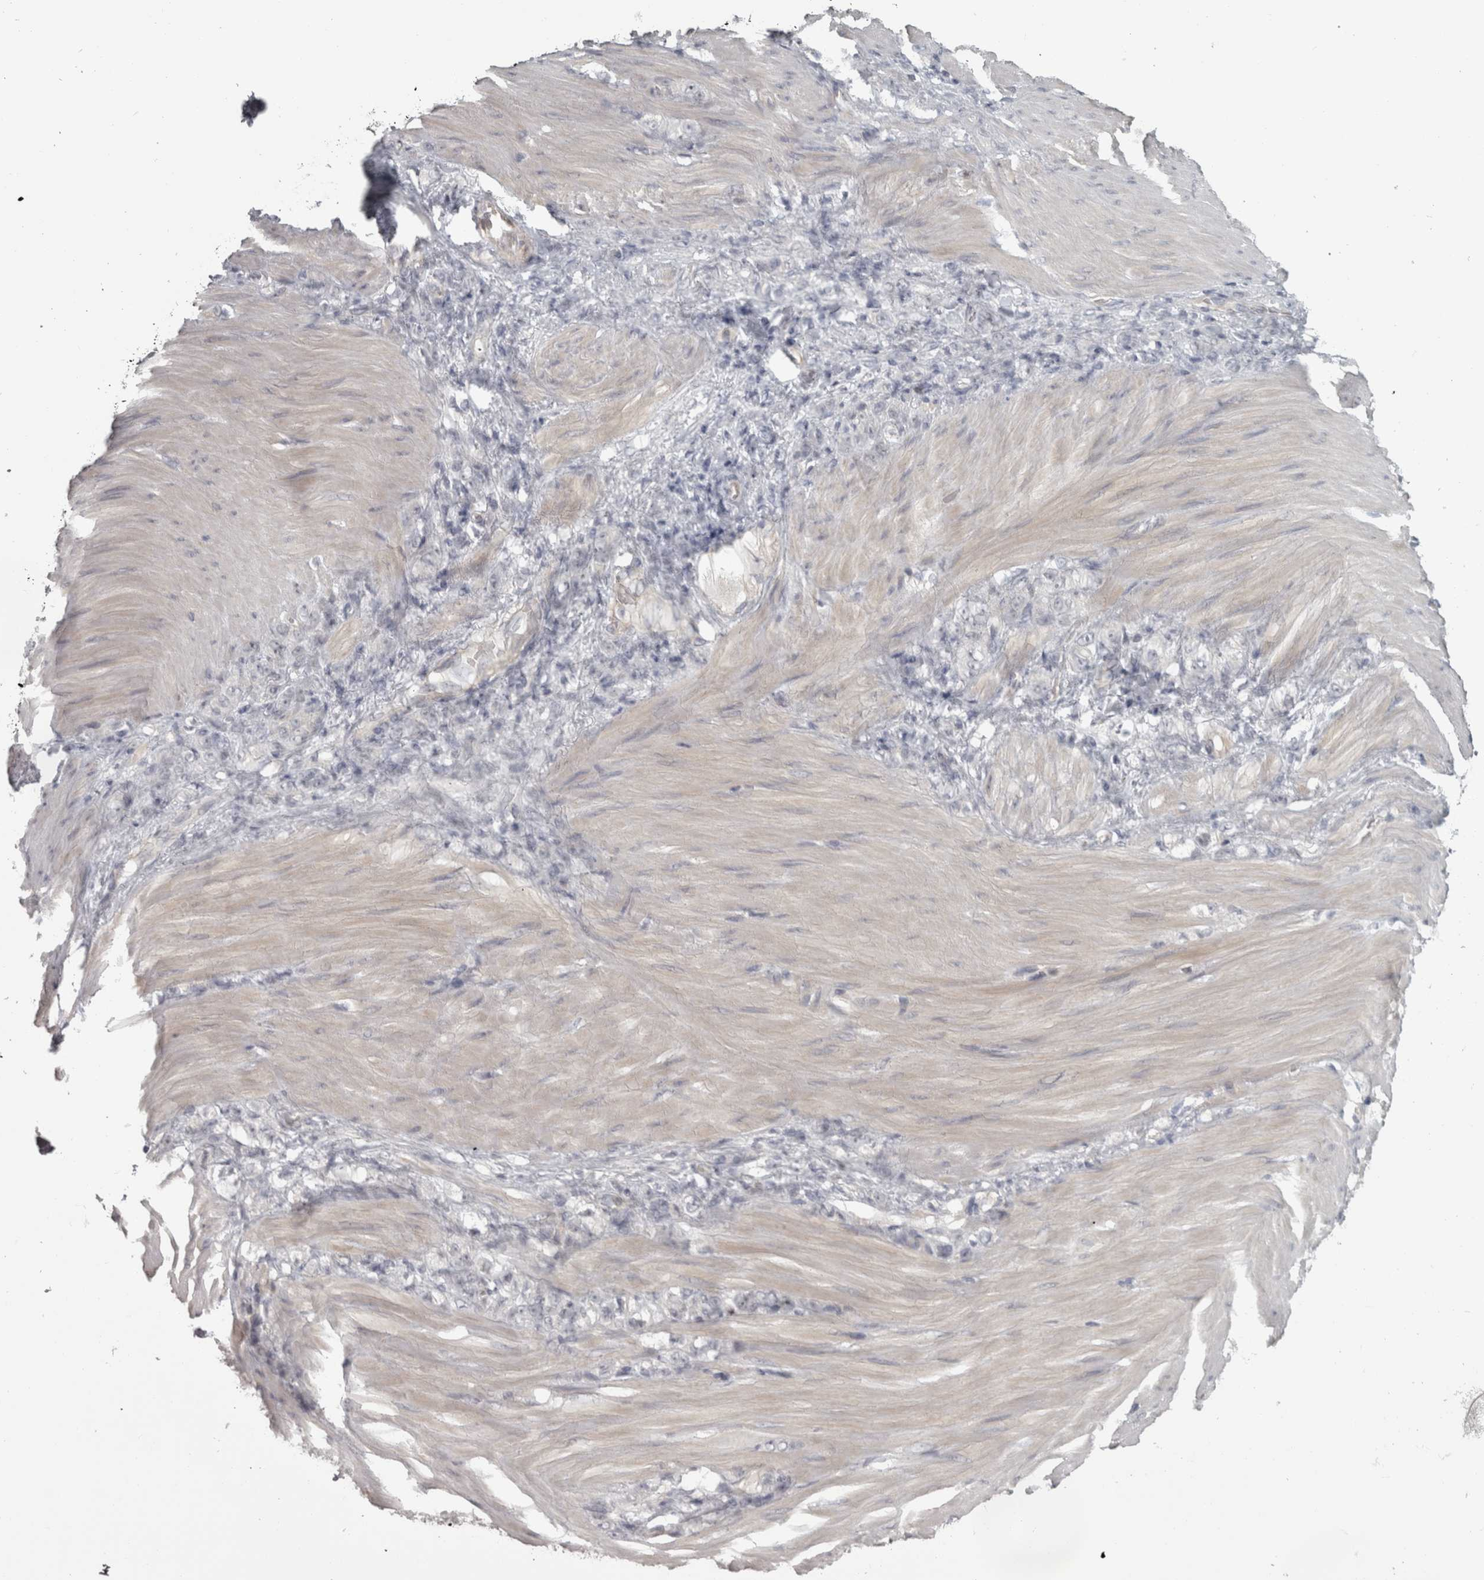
{"staining": {"intensity": "negative", "quantity": "none", "location": "none"}, "tissue": "stomach cancer", "cell_type": "Tumor cells", "image_type": "cancer", "snomed": [{"axis": "morphology", "description": "Normal tissue, NOS"}, {"axis": "morphology", "description": "Adenocarcinoma, NOS"}, {"axis": "topography", "description": "Stomach"}], "caption": "Immunohistochemistry histopathology image of neoplastic tissue: human stomach cancer stained with DAB (3,3'-diaminobenzidine) exhibits no significant protein staining in tumor cells. The staining was performed using DAB to visualize the protein expression in brown, while the nuclei were stained in blue with hematoxylin (Magnification: 20x).", "gene": "PPP1R12B", "patient": {"sex": "male", "age": 82}}